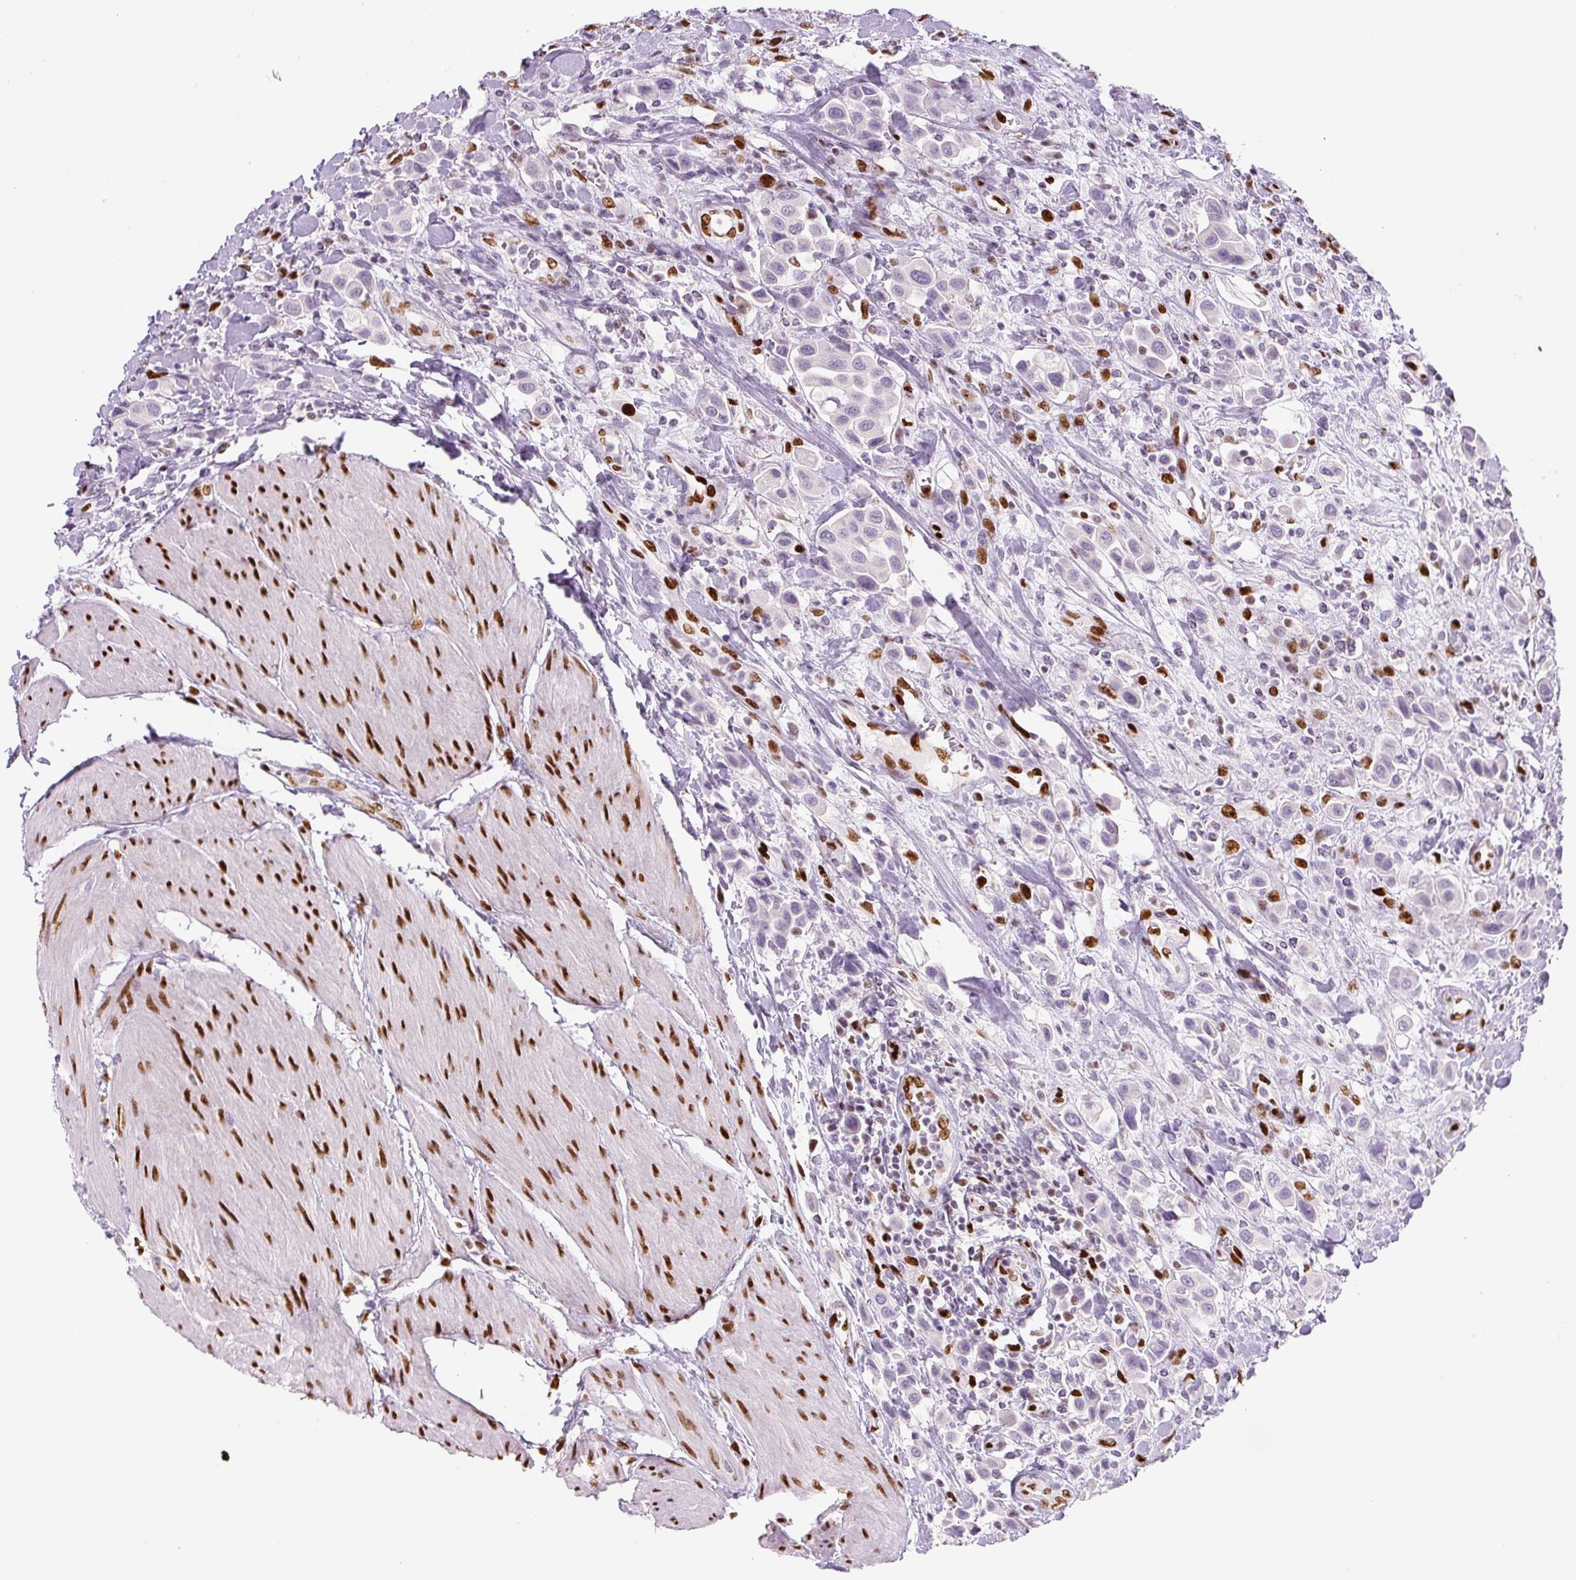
{"staining": {"intensity": "negative", "quantity": "none", "location": "none"}, "tissue": "urothelial cancer", "cell_type": "Tumor cells", "image_type": "cancer", "snomed": [{"axis": "morphology", "description": "Urothelial carcinoma, High grade"}, {"axis": "topography", "description": "Urinary bladder"}], "caption": "Urothelial cancer stained for a protein using immunohistochemistry (IHC) shows no staining tumor cells.", "gene": "ZEB1", "patient": {"sex": "male", "age": 50}}